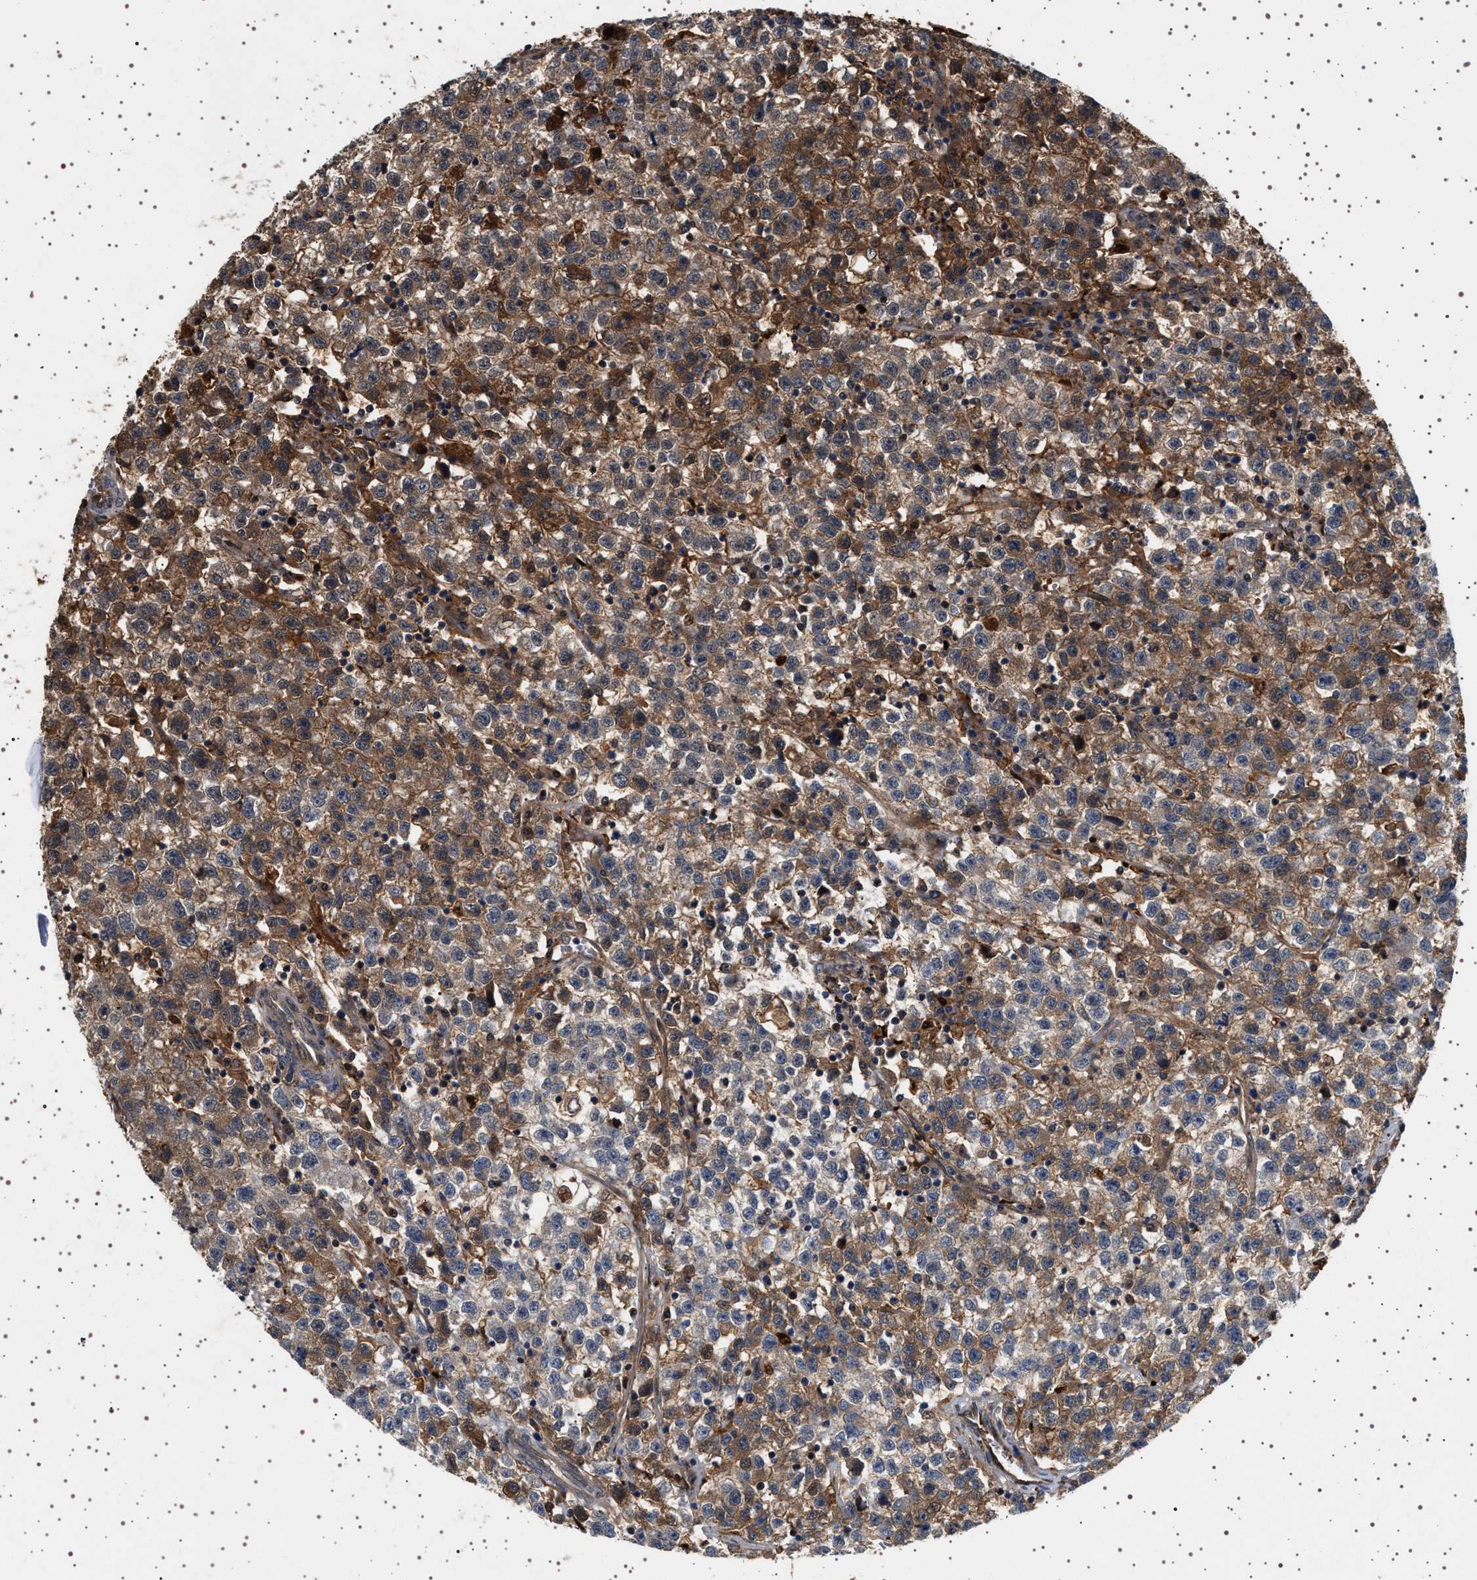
{"staining": {"intensity": "weak", "quantity": "25%-75%", "location": "cytoplasmic/membranous"}, "tissue": "testis cancer", "cell_type": "Tumor cells", "image_type": "cancer", "snomed": [{"axis": "morphology", "description": "Seminoma, NOS"}, {"axis": "topography", "description": "Testis"}], "caption": "This is an image of immunohistochemistry (IHC) staining of testis cancer (seminoma), which shows weak staining in the cytoplasmic/membranous of tumor cells.", "gene": "FICD", "patient": {"sex": "male", "age": 22}}